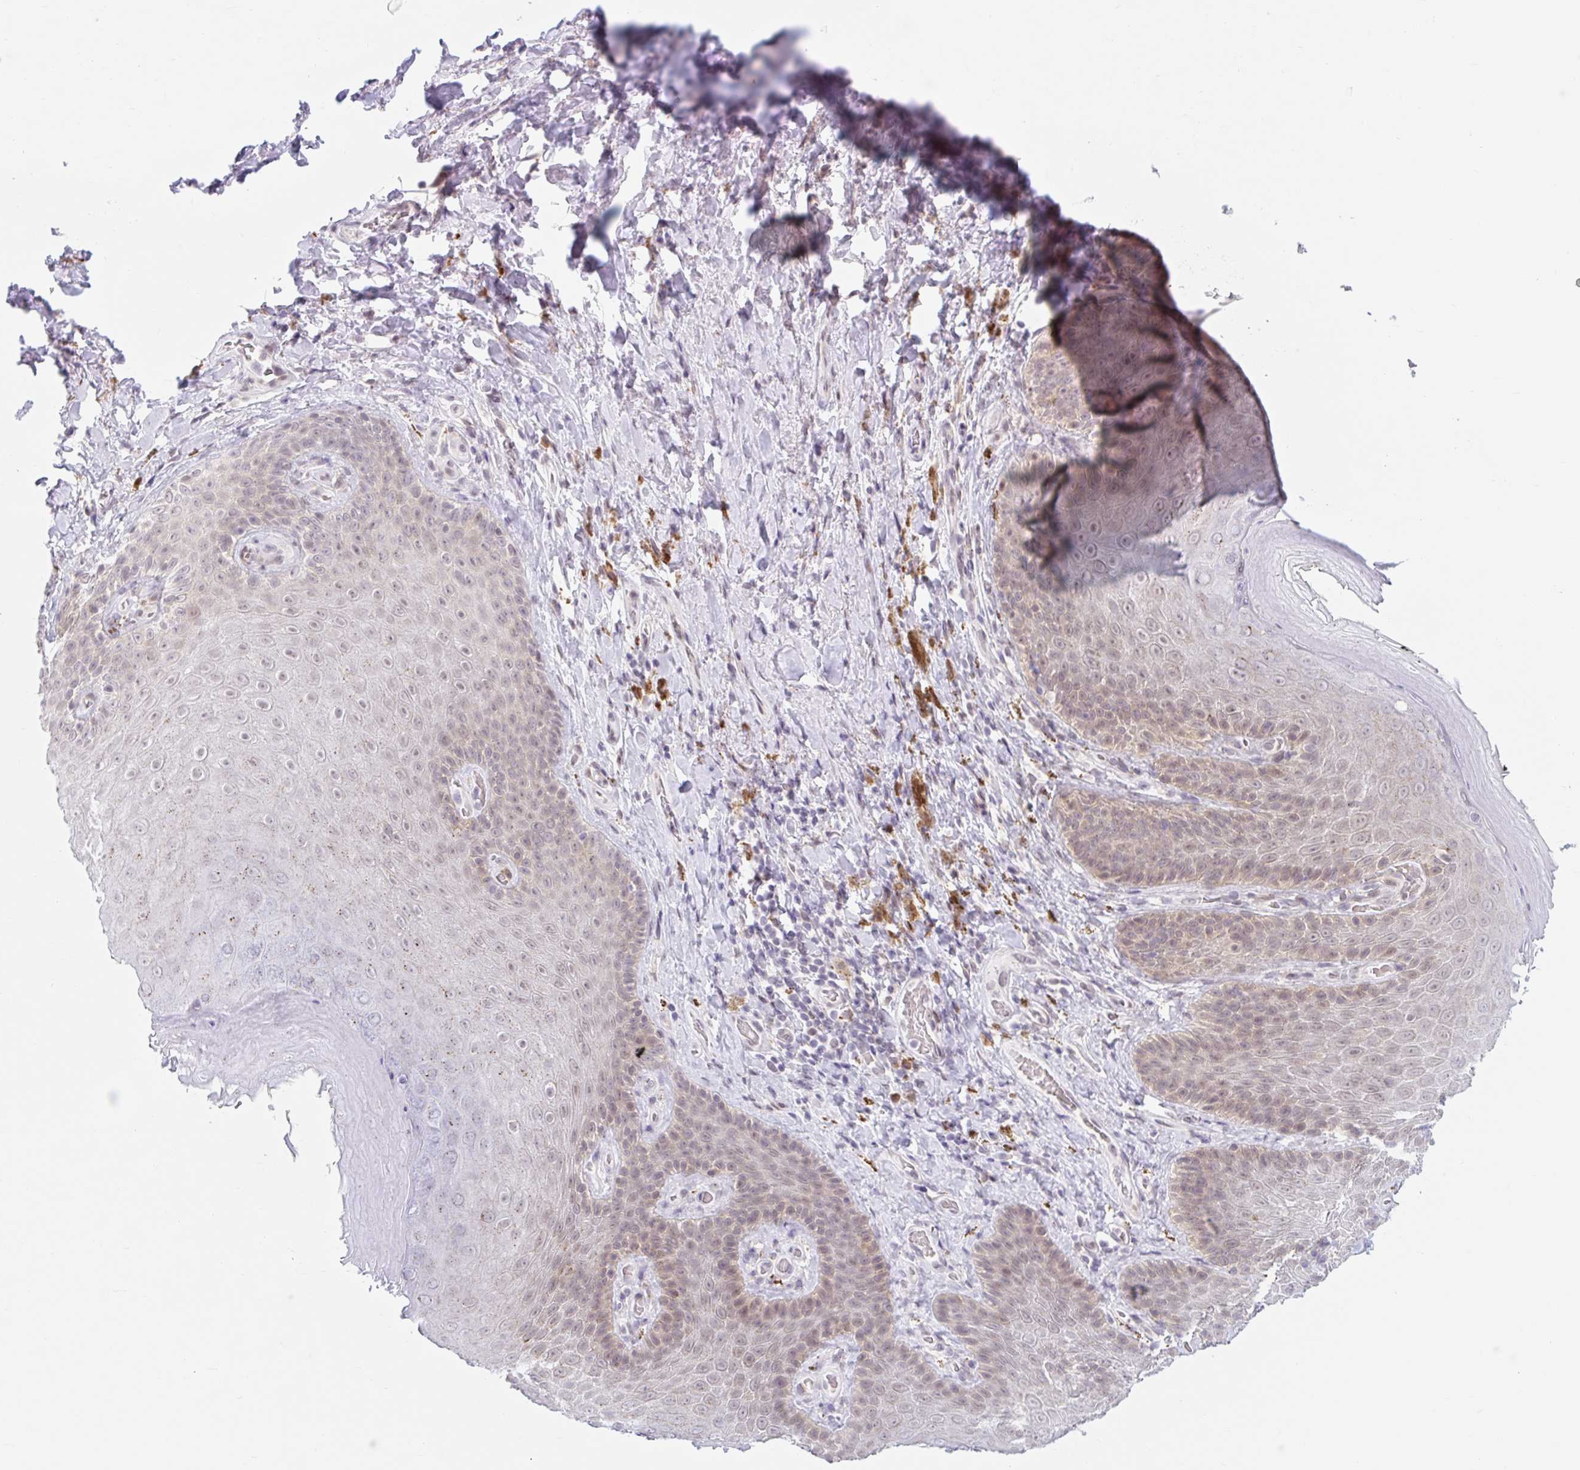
{"staining": {"intensity": "negative", "quantity": "none", "location": "none"}, "tissue": "skin", "cell_type": "Epidermal cells", "image_type": "normal", "snomed": [{"axis": "morphology", "description": "Normal tissue, NOS"}, {"axis": "topography", "description": "Anal"}, {"axis": "topography", "description": "Peripheral nerve tissue"}], "caption": "Photomicrograph shows no protein staining in epidermal cells of unremarkable skin. Brightfield microscopy of immunohistochemistry (IHC) stained with DAB (3,3'-diaminobenzidine) (brown) and hematoxylin (blue), captured at high magnification.", "gene": "SRSF10", "patient": {"sex": "male", "age": 53}}